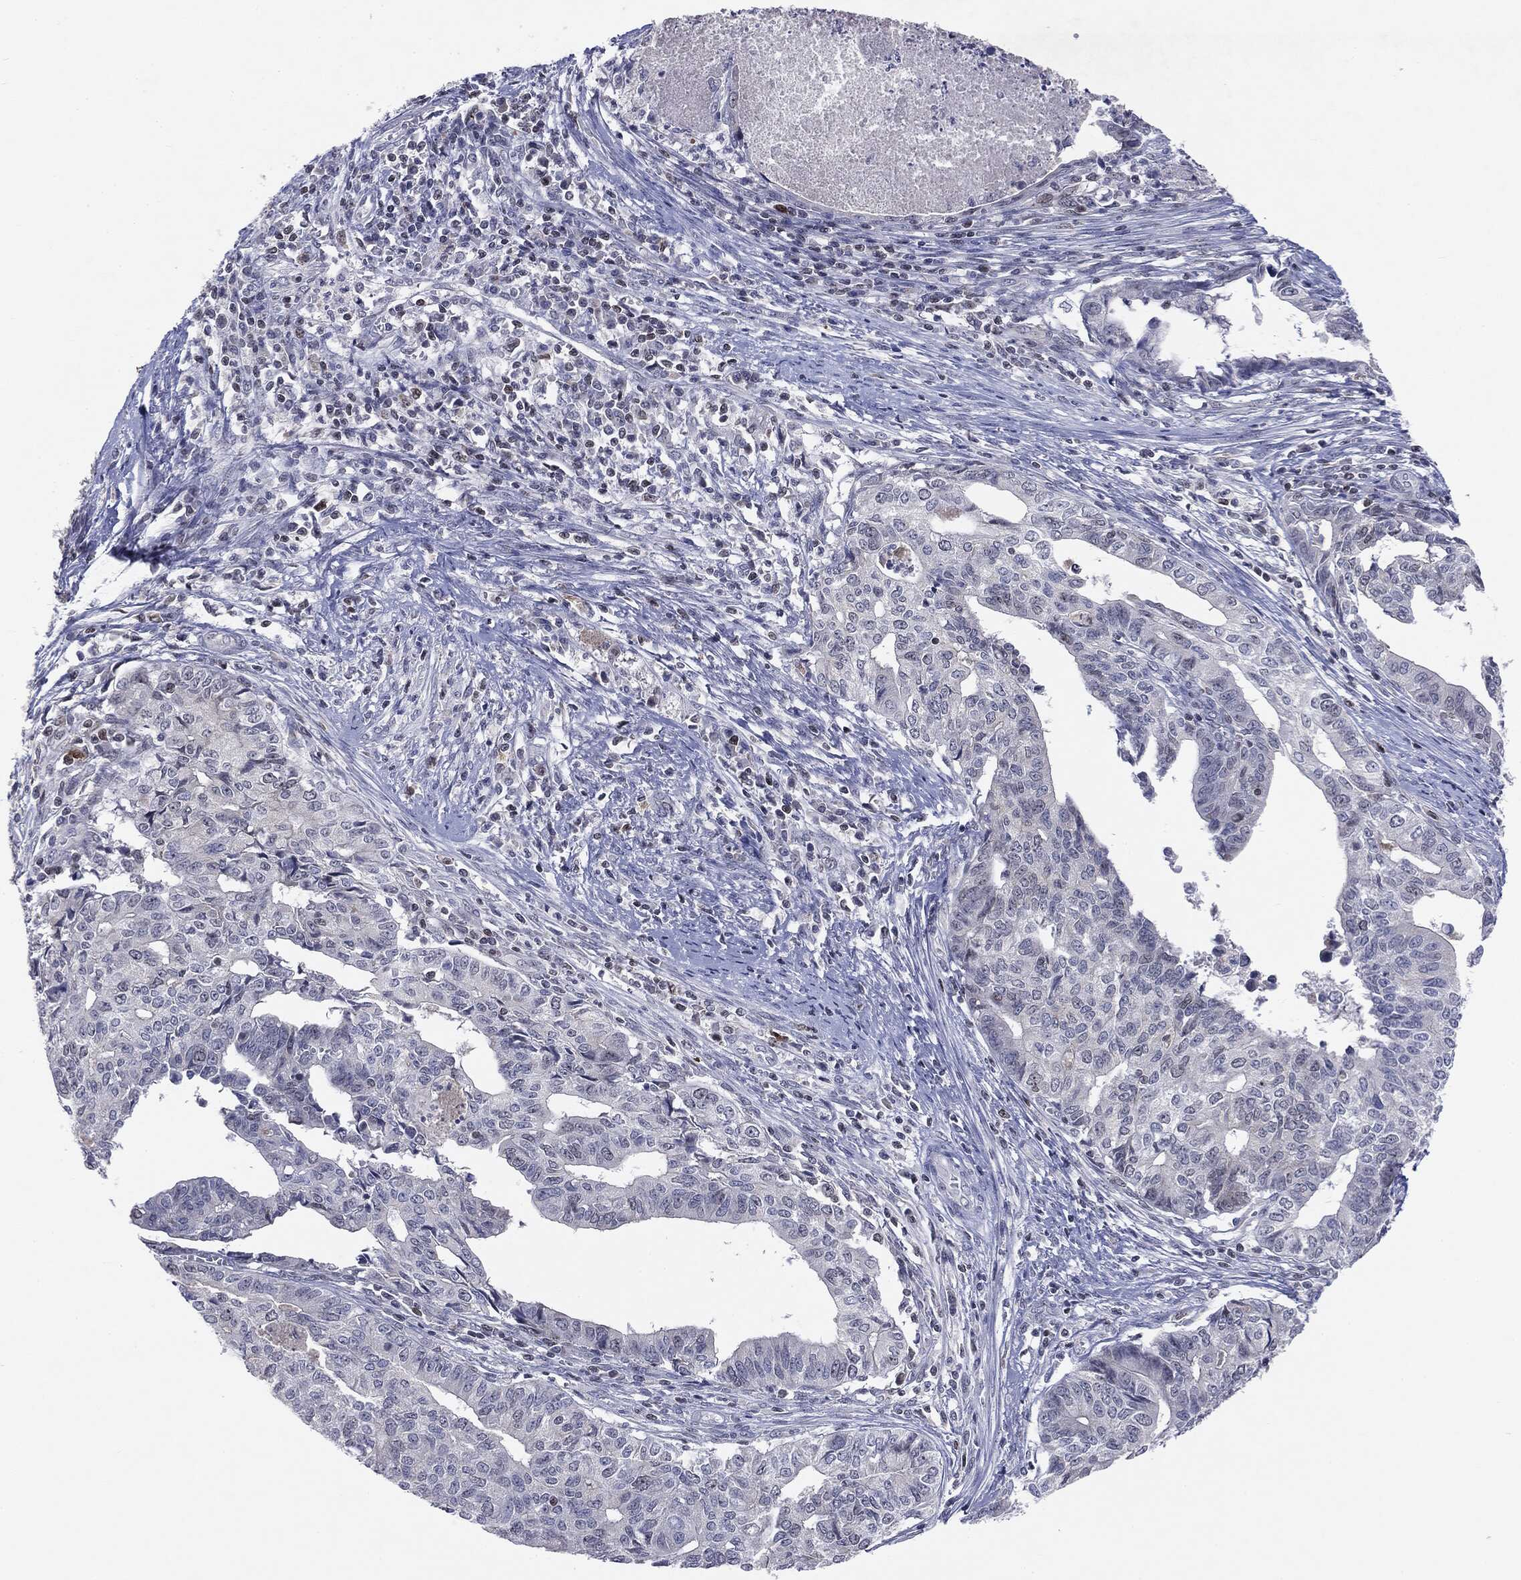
{"staining": {"intensity": "negative", "quantity": "none", "location": "none"}, "tissue": "endometrial cancer", "cell_type": "Tumor cells", "image_type": "cancer", "snomed": [{"axis": "morphology", "description": "Adenocarcinoma, NOS"}, {"axis": "topography", "description": "Endometrium"}], "caption": "Immunohistochemistry of human endometrial adenocarcinoma displays no staining in tumor cells.", "gene": "KIF2C", "patient": {"sex": "female", "age": 65}}